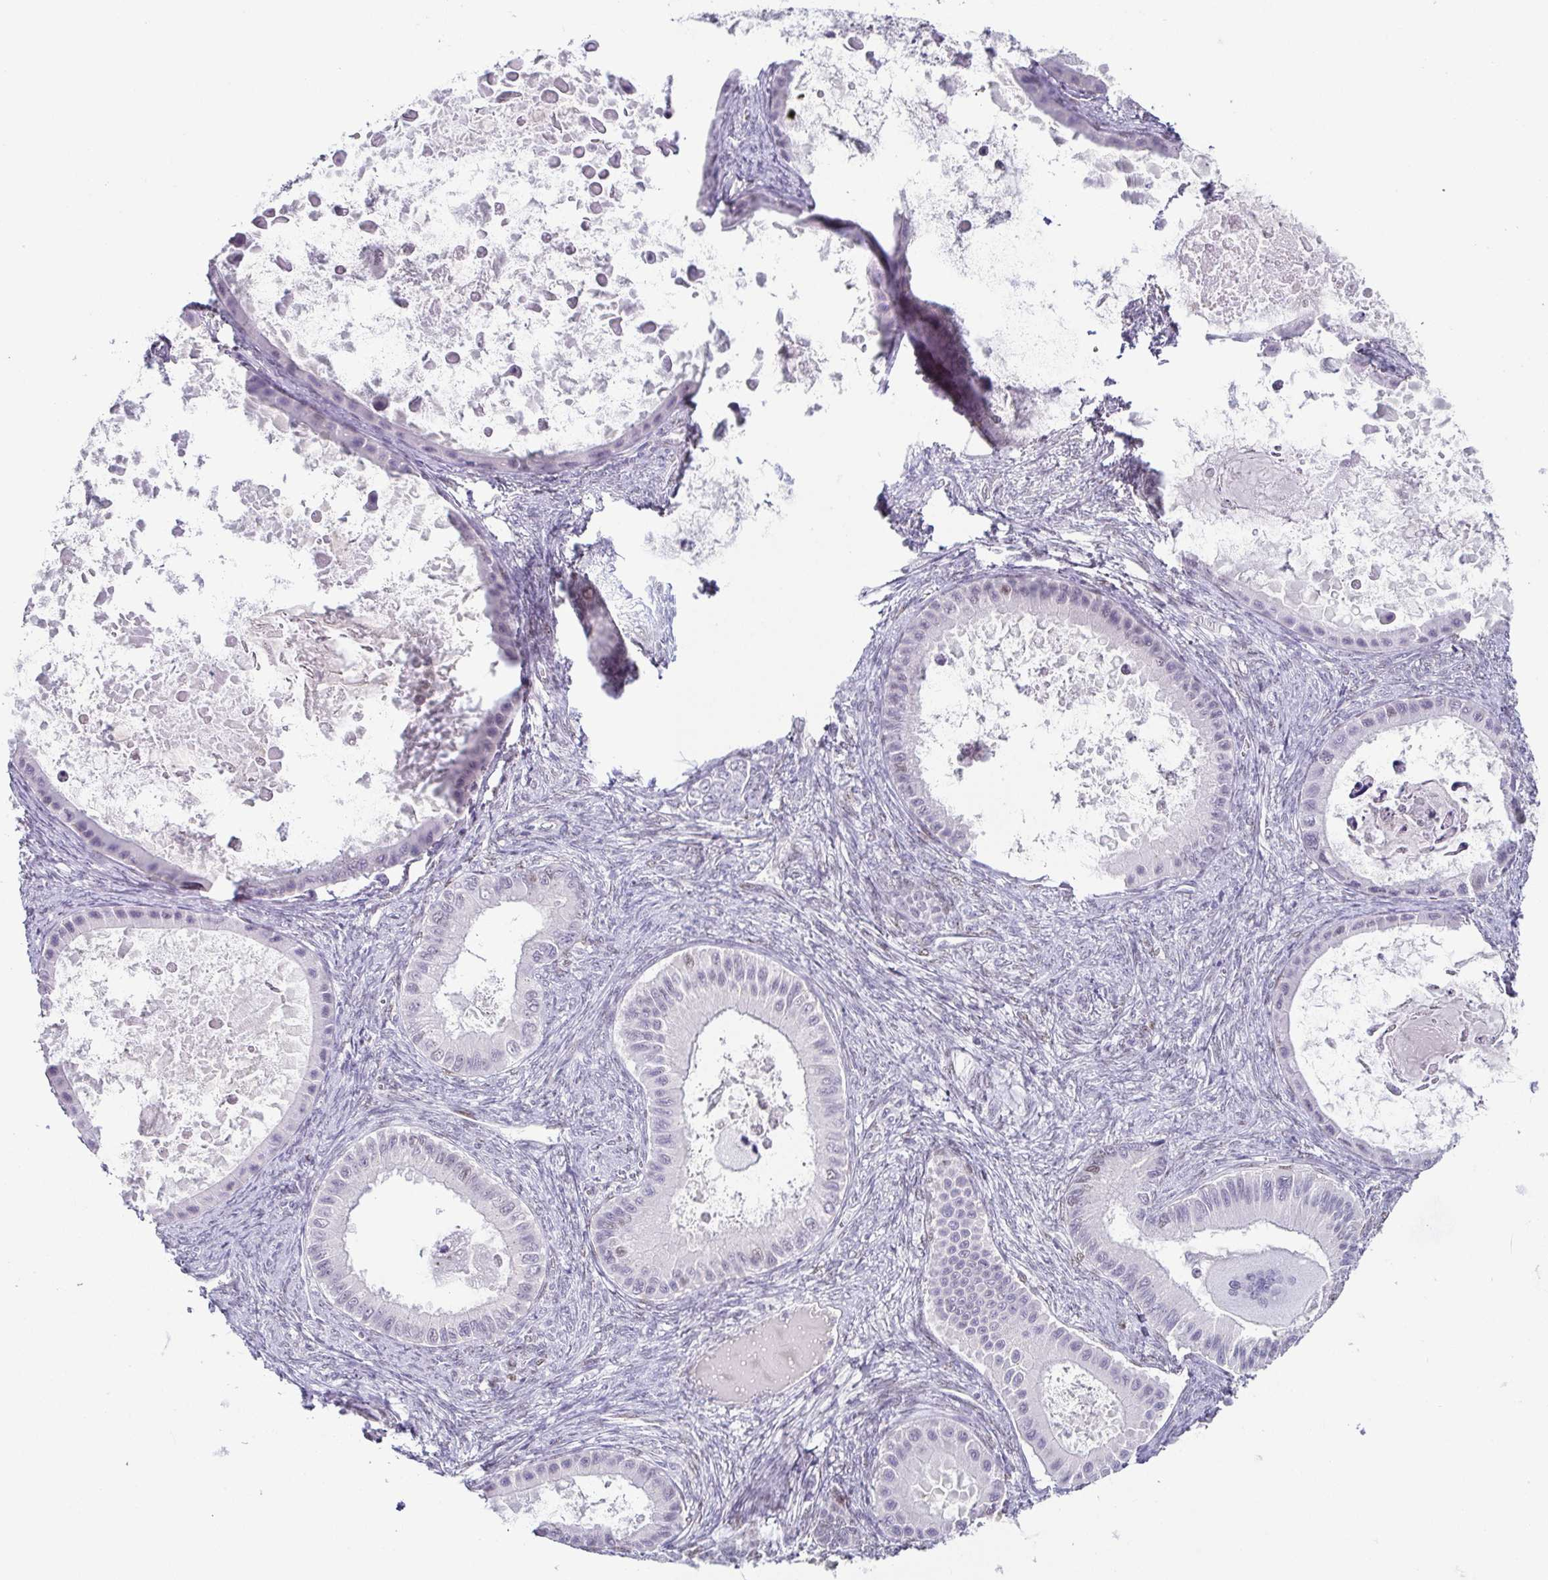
{"staining": {"intensity": "negative", "quantity": "none", "location": "none"}, "tissue": "ovarian cancer", "cell_type": "Tumor cells", "image_type": "cancer", "snomed": [{"axis": "morphology", "description": "Cystadenocarcinoma, mucinous, NOS"}, {"axis": "topography", "description": "Ovary"}], "caption": "This is a photomicrograph of immunohistochemistry staining of mucinous cystadenocarcinoma (ovarian), which shows no positivity in tumor cells. (DAB (3,3'-diaminobenzidine) IHC, high magnification).", "gene": "TCF3", "patient": {"sex": "female", "age": 64}}